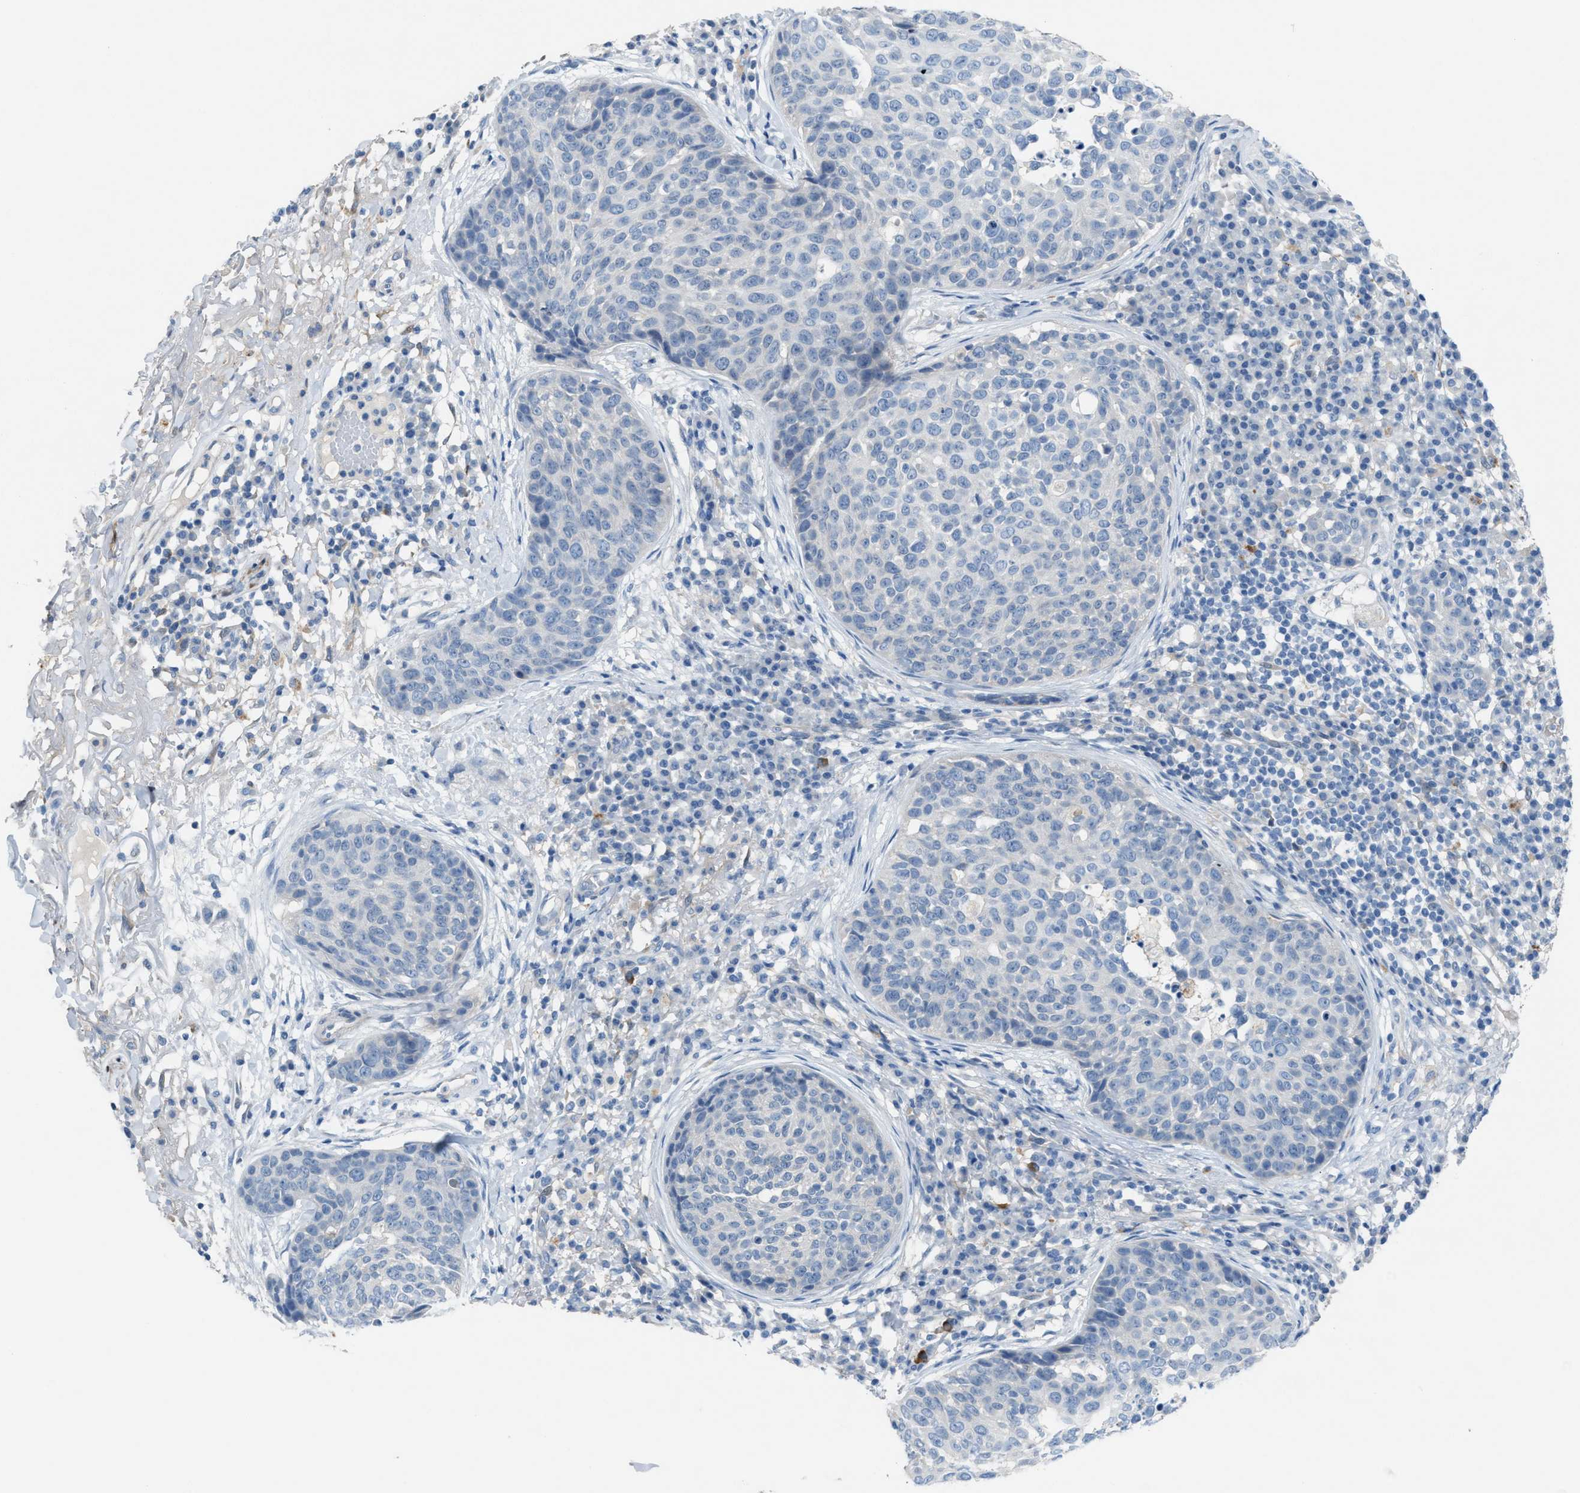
{"staining": {"intensity": "negative", "quantity": "none", "location": "none"}, "tissue": "skin cancer", "cell_type": "Tumor cells", "image_type": "cancer", "snomed": [{"axis": "morphology", "description": "Squamous cell carcinoma in situ, NOS"}, {"axis": "morphology", "description": "Squamous cell carcinoma, NOS"}, {"axis": "topography", "description": "Skin"}], "caption": "Immunohistochemistry (IHC) of skin cancer reveals no expression in tumor cells. (Stains: DAB IHC with hematoxylin counter stain, Microscopy: brightfield microscopy at high magnification).", "gene": "ASPA", "patient": {"sex": "male", "age": 93}}